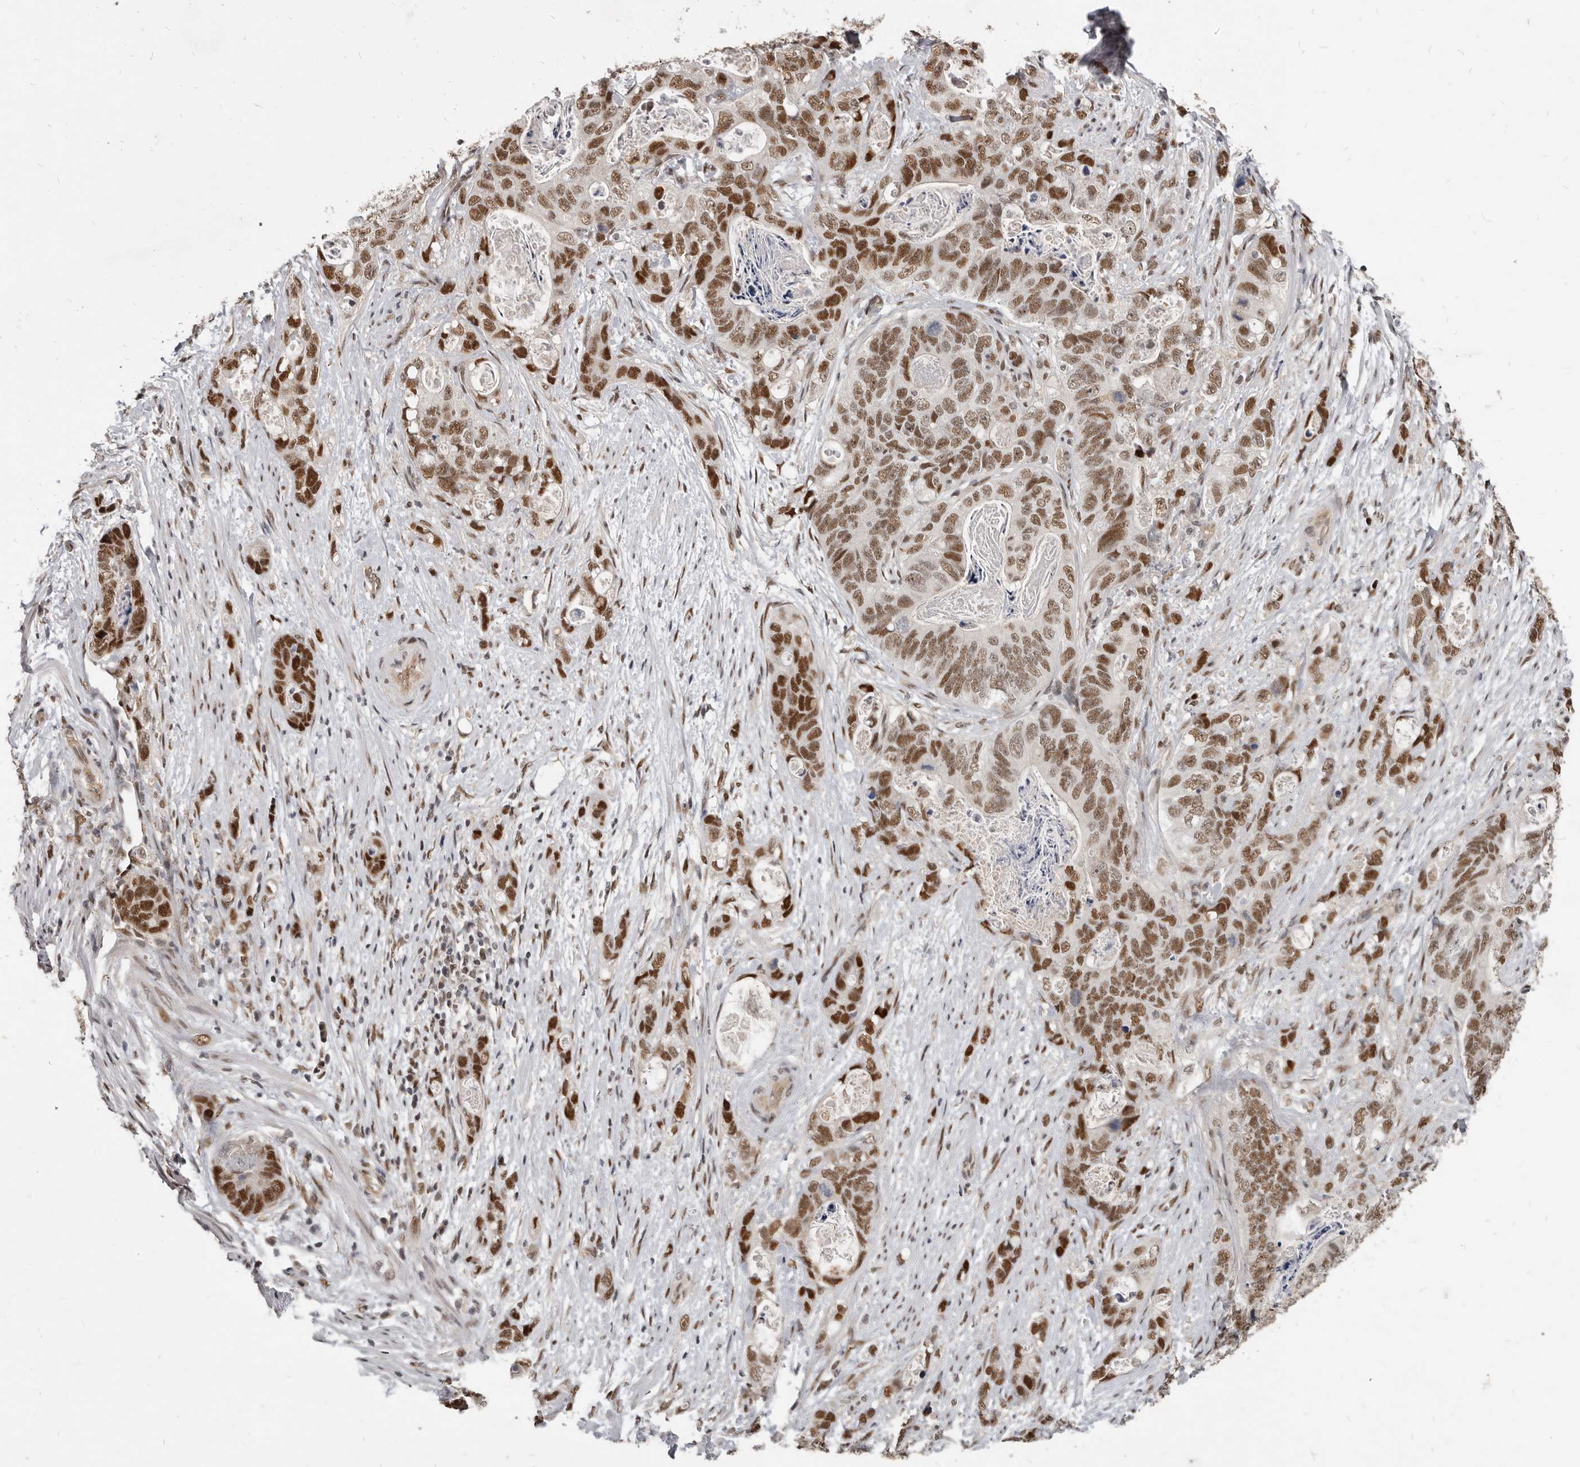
{"staining": {"intensity": "moderate", "quantity": ">75%", "location": "nuclear"}, "tissue": "stomach cancer", "cell_type": "Tumor cells", "image_type": "cancer", "snomed": [{"axis": "morphology", "description": "Normal tissue, NOS"}, {"axis": "morphology", "description": "Adenocarcinoma, NOS"}, {"axis": "topography", "description": "Stomach"}], "caption": "Protein expression analysis of human stomach cancer reveals moderate nuclear positivity in about >75% of tumor cells.", "gene": "ATF5", "patient": {"sex": "female", "age": 89}}